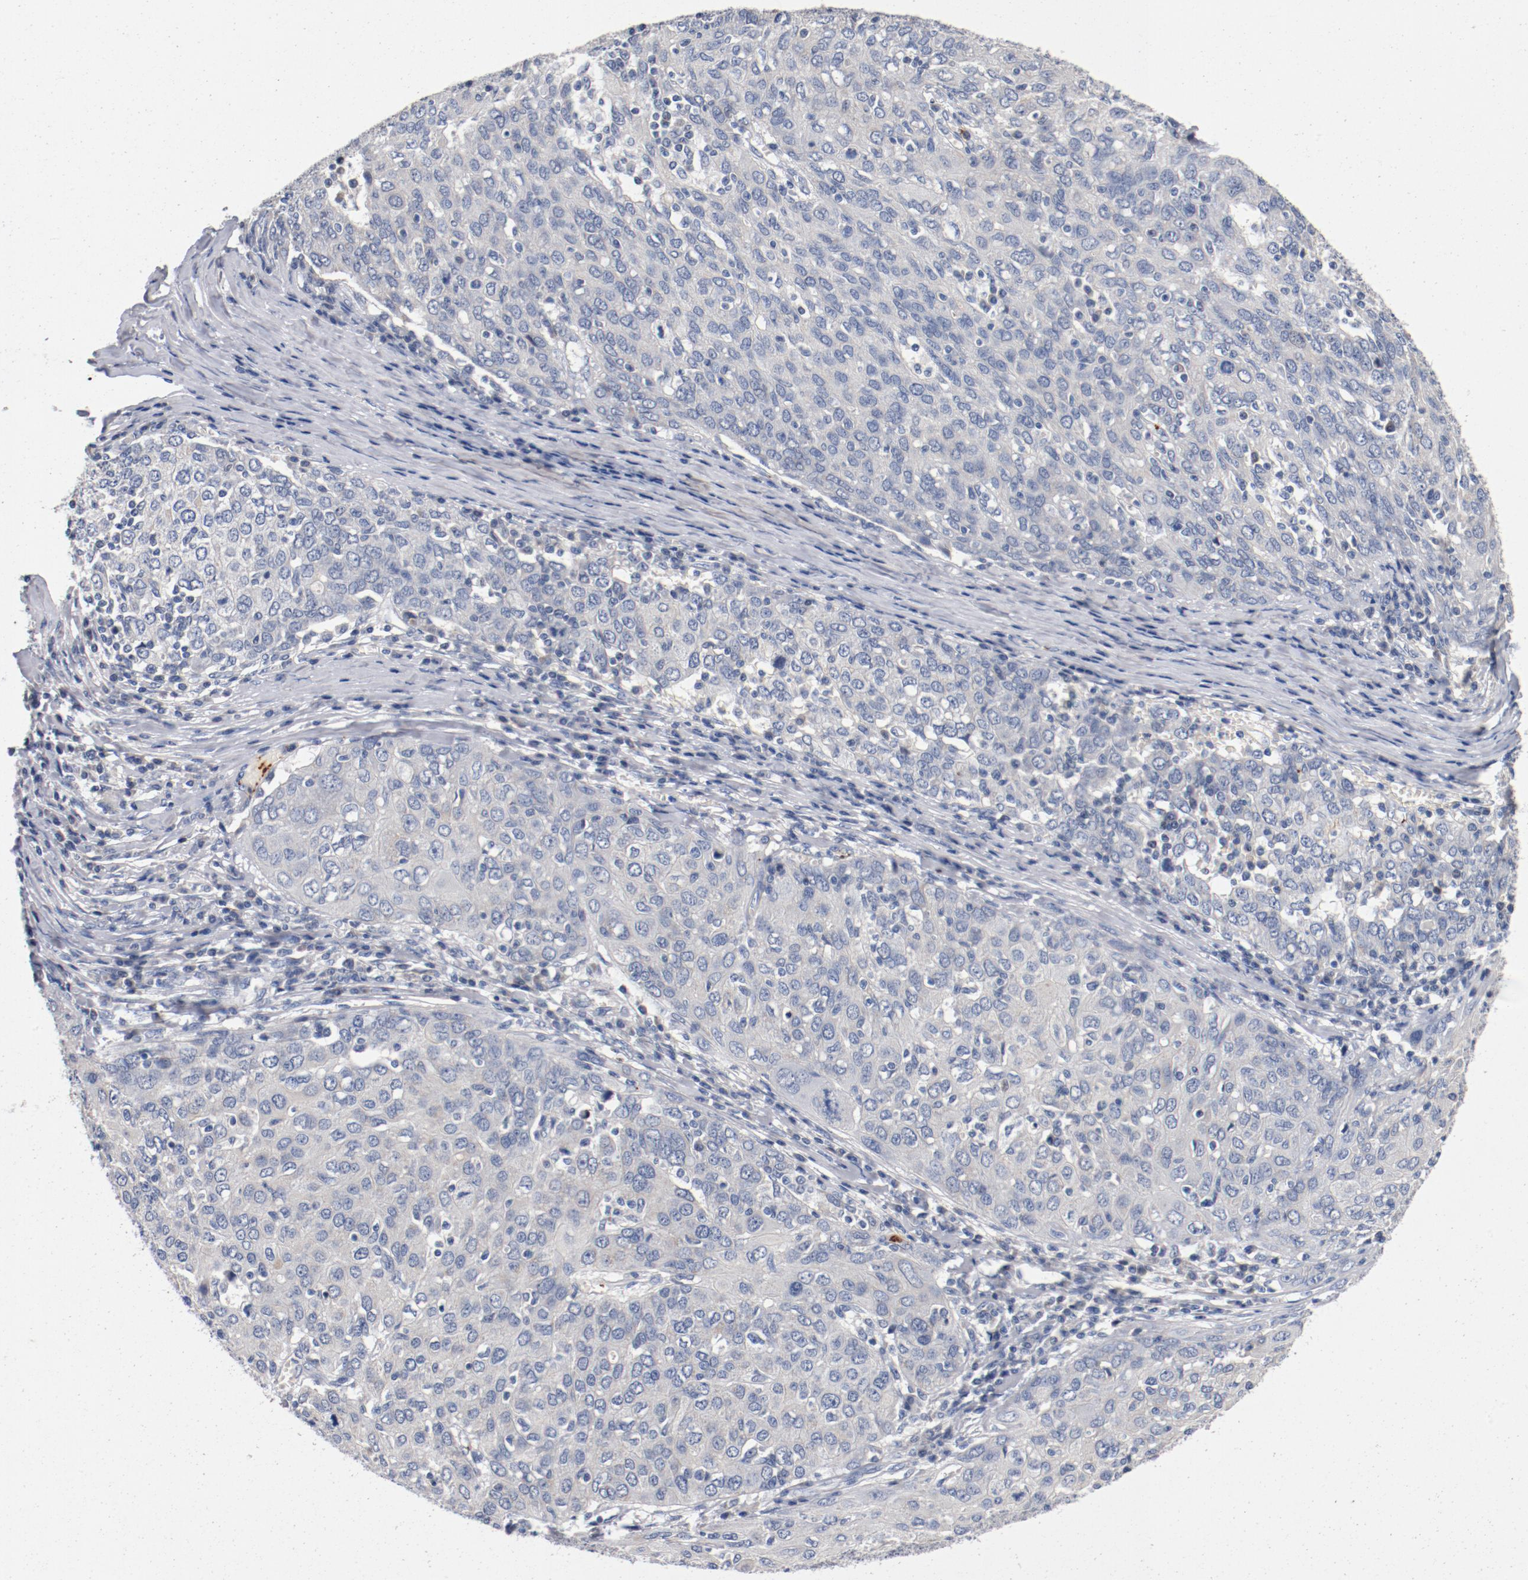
{"staining": {"intensity": "negative", "quantity": "none", "location": "none"}, "tissue": "ovarian cancer", "cell_type": "Tumor cells", "image_type": "cancer", "snomed": [{"axis": "morphology", "description": "Carcinoma, endometroid"}, {"axis": "topography", "description": "Ovary"}], "caption": "The micrograph exhibits no significant positivity in tumor cells of endometroid carcinoma (ovarian).", "gene": "PIM1", "patient": {"sex": "female", "age": 50}}